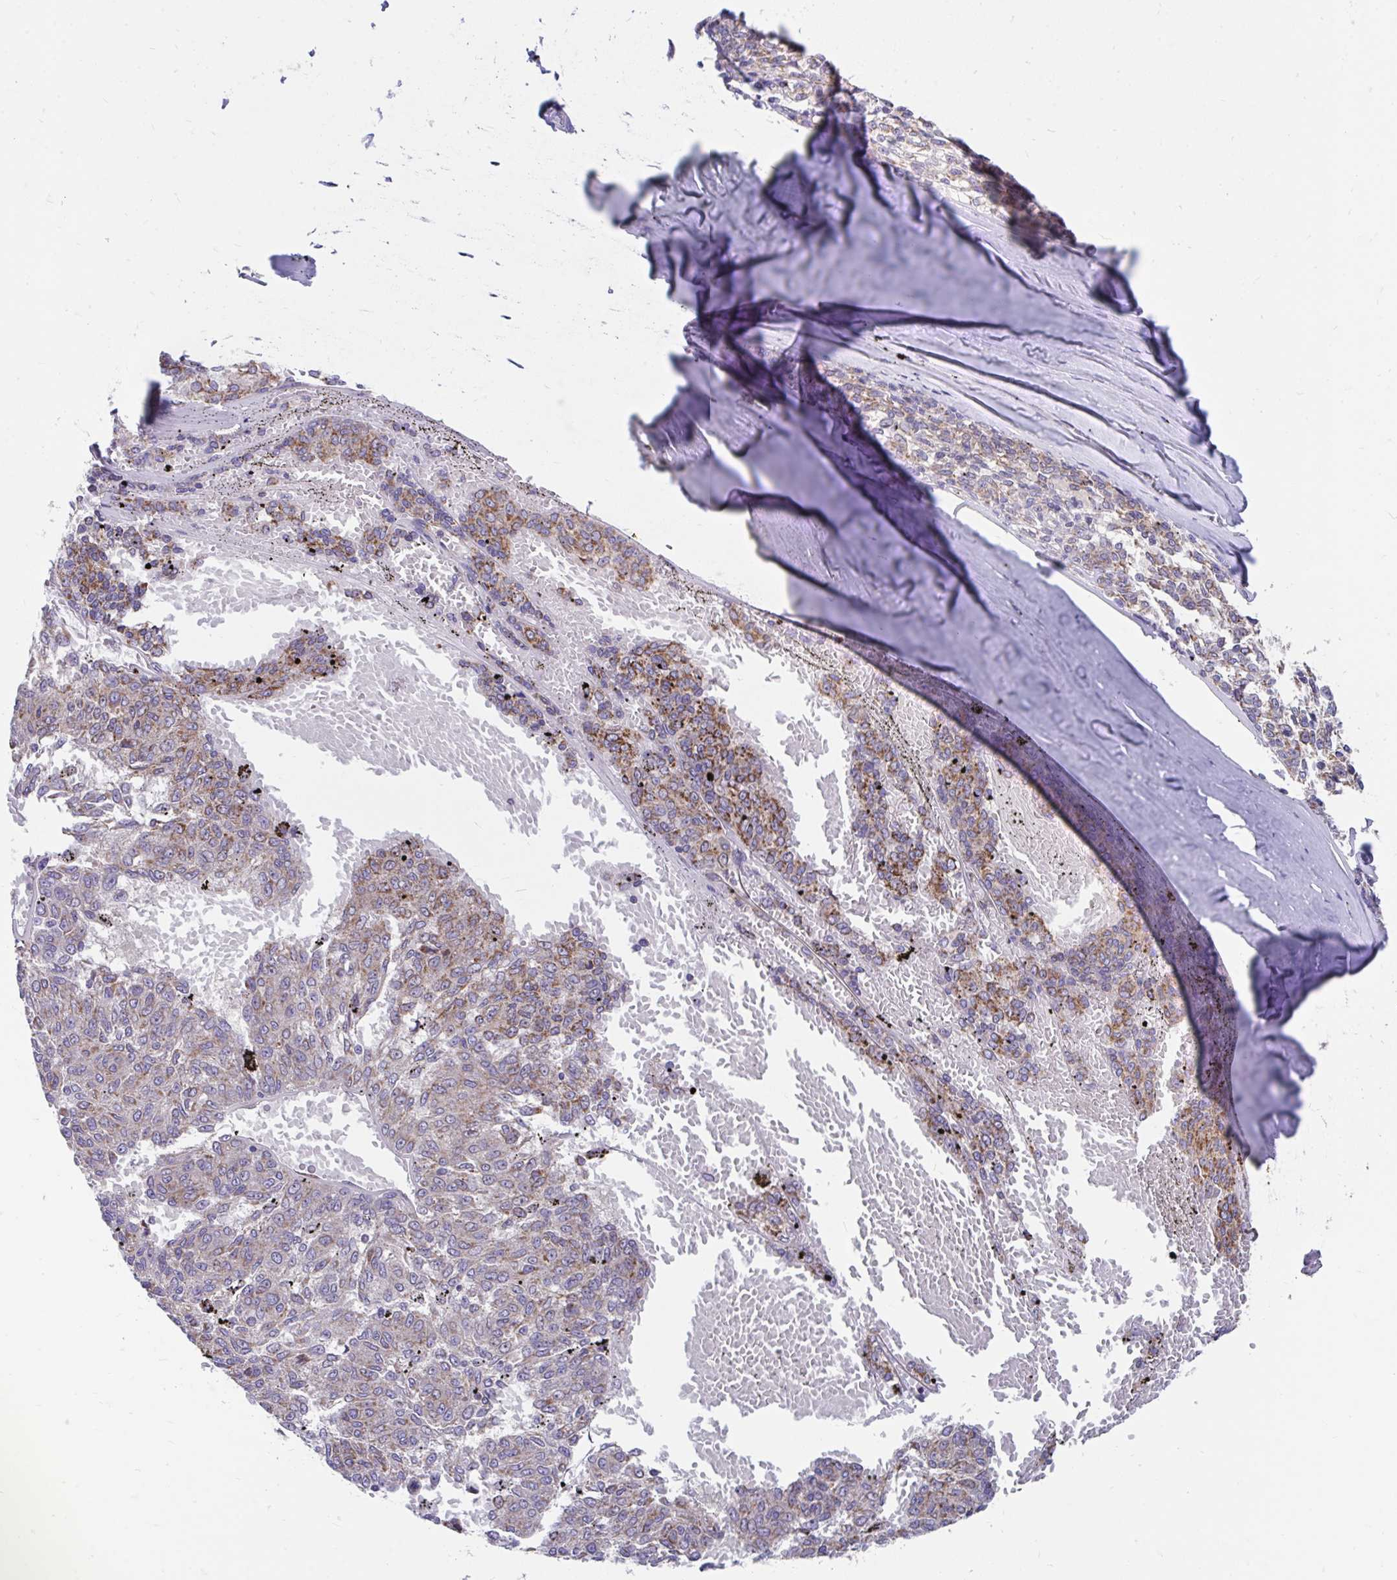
{"staining": {"intensity": "moderate", "quantity": ">75%", "location": "cytoplasmic/membranous"}, "tissue": "melanoma", "cell_type": "Tumor cells", "image_type": "cancer", "snomed": [{"axis": "morphology", "description": "Malignant melanoma, NOS"}, {"axis": "topography", "description": "Skin"}], "caption": "The histopathology image displays immunohistochemical staining of malignant melanoma. There is moderate cytoplasmic/membranous positivity is present in about >75% of tumor cells.", "gene": "FHIP1B", "patient": {"sex": "female", "age": 72}}